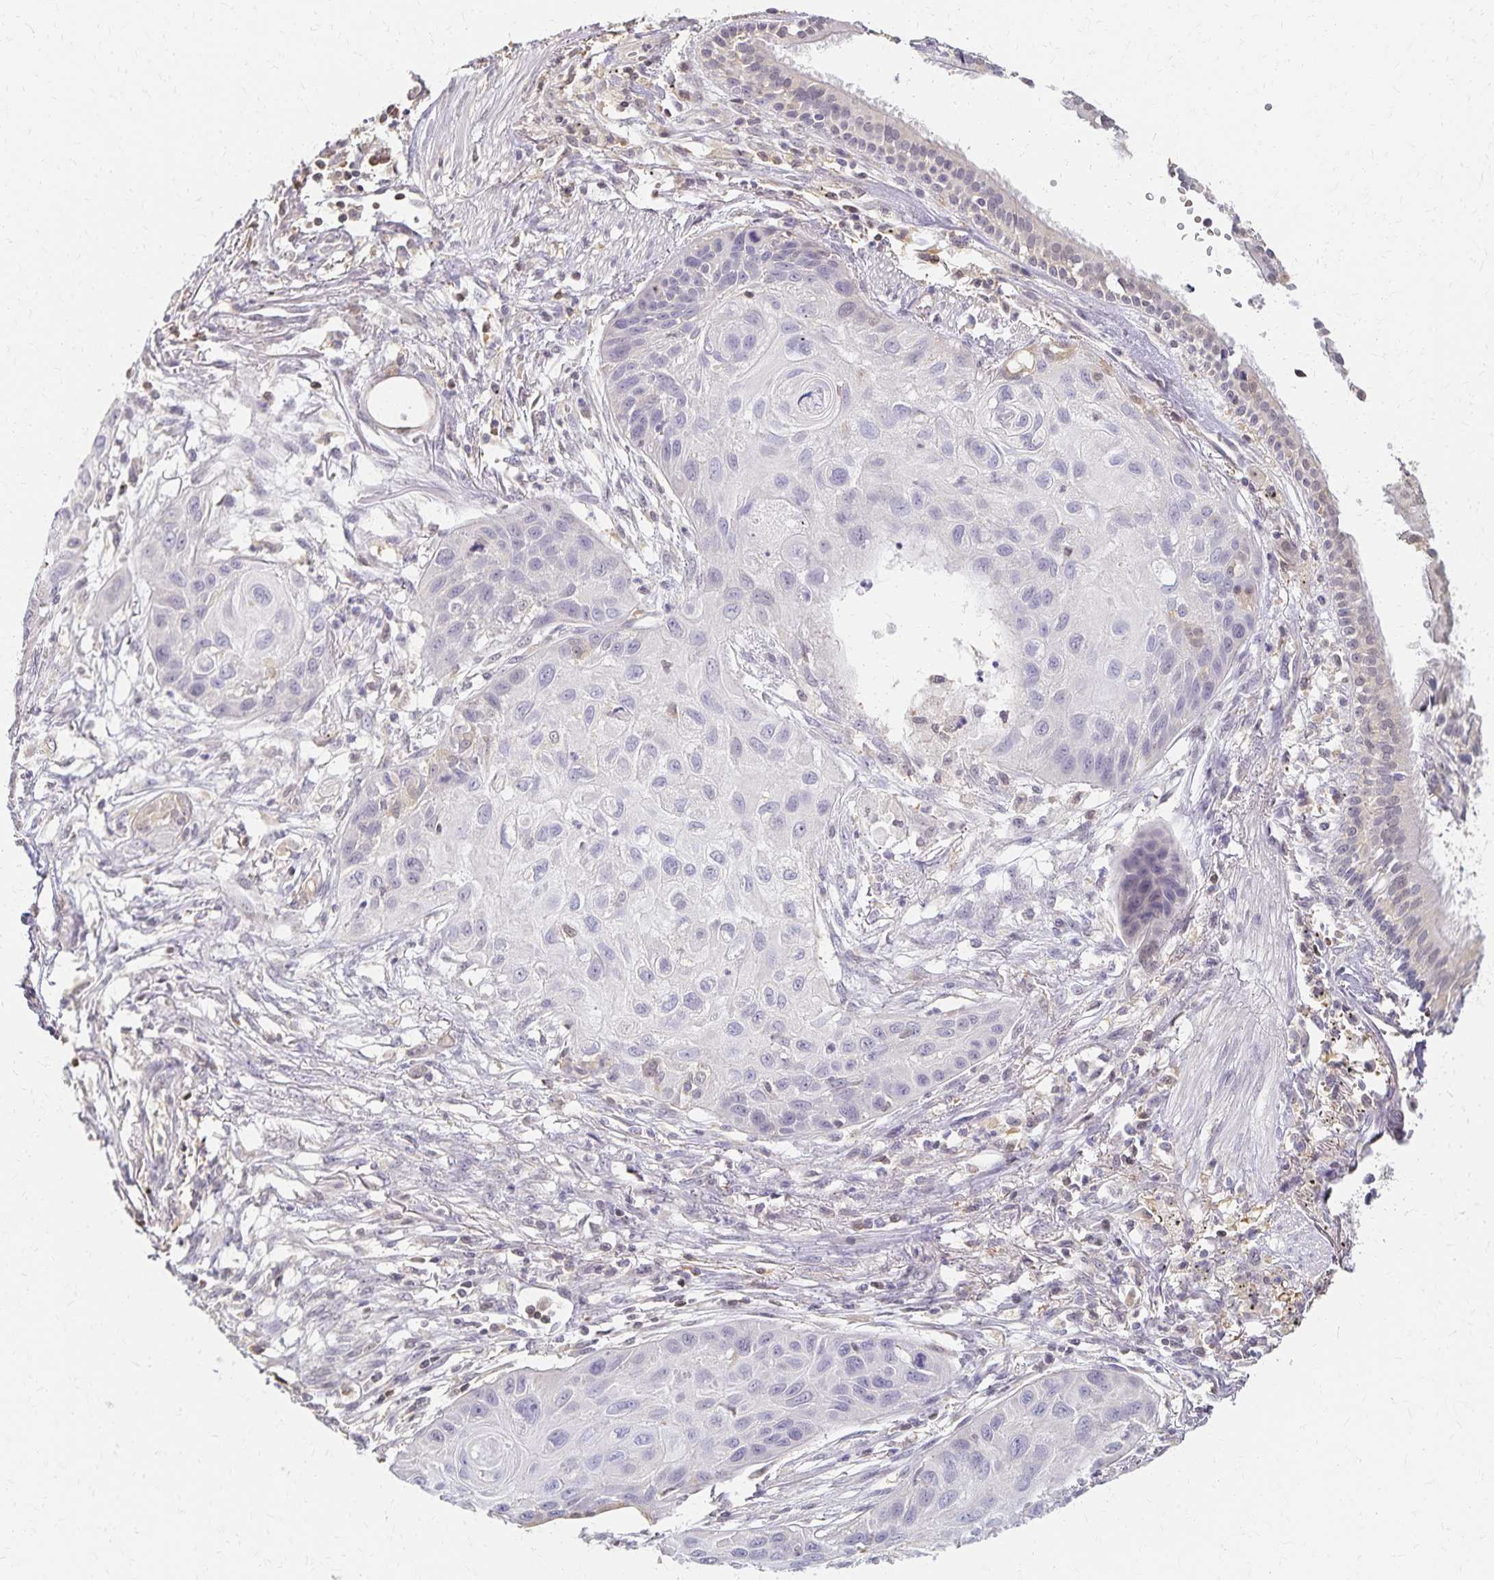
{"staining": {"intensity": "negative", "quantity": "none", "location": "none"}, "tissue": "lung cancer", "cell_type": "Tumor cells", "image_type": "cancer", "snomed": [{"axis": "morphology", "description": "Squamous cell carcinoma, NOS"}, {"axis": "topography", "description": "Lung"}], "caption": "IHC image of human lung cancer stained for a protein (brown), which displays no staining in tumor cells. Nuclei are stained in blue.", "gene": "AZGP1", "patient": {"sex": "male", "age": 71}}